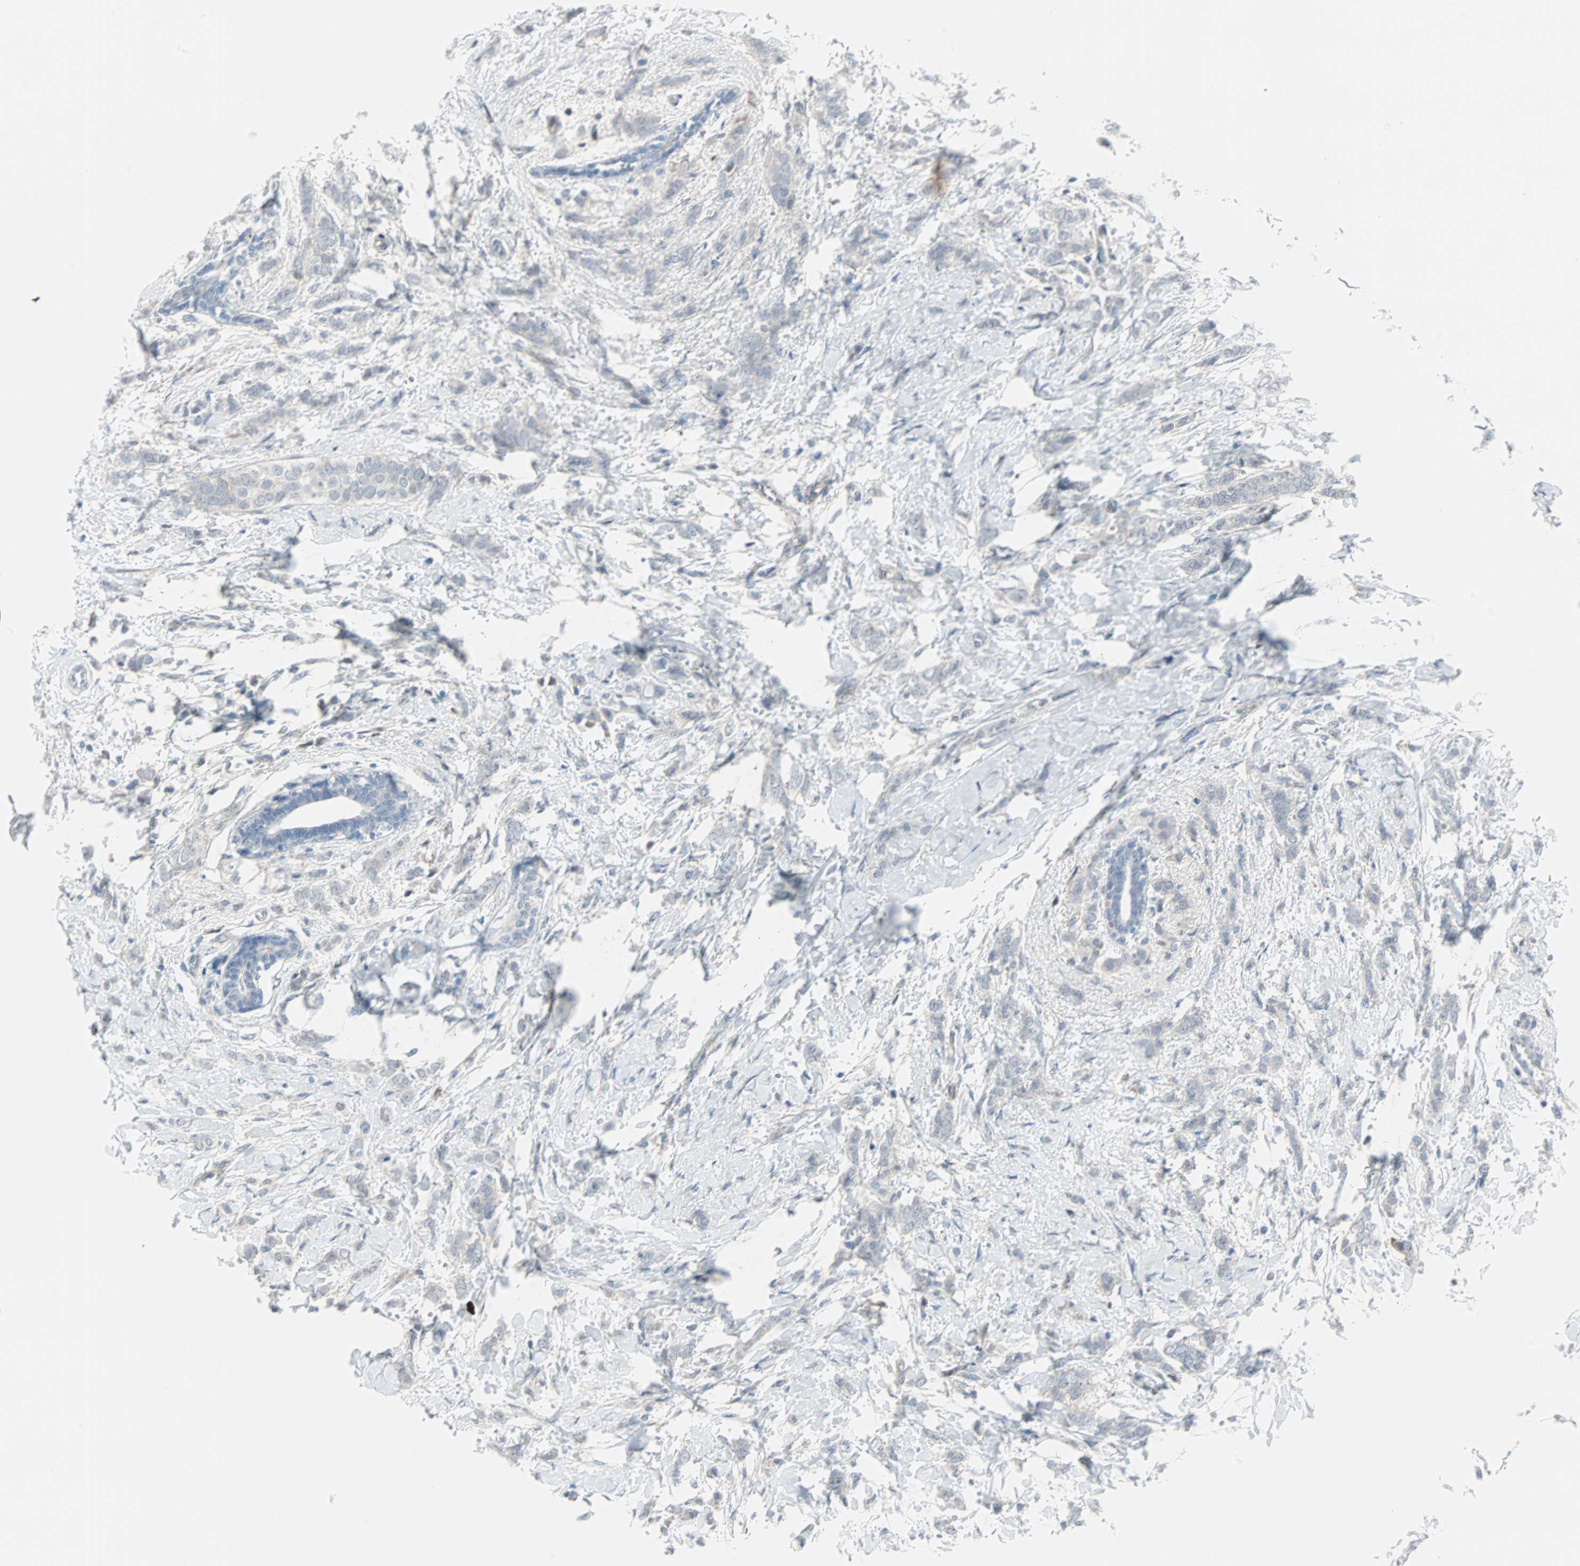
{"staining": {"intensity": "negative", "quantity": "none", "location": "none"}, "tissue": "breast cancer", "cell_type": "Tumor cells", "image_type": "cancer", "snomed": [{"axis": "morphology", "description": "Lobular carcinoma, in situ"}, {"axis": "morphology", "description": "Lobular carcinoma"}, {"axis": "topography", "description": "Breast"}], "caption": "This micrograph is of breast lobular carcinoma in situ stained with immunohistochemistry (IHC) to label a protein in brown with the nuclei are counter-stained blue. There is no expression in tumor cells. Brightfield microscopy of immunohistochemistry (IHC) stained with DAB (brown) and hematoxylin (blue), captured at high magnification.", "gene": "CASP3", "patient": {"sex": "female", "age": 41}}